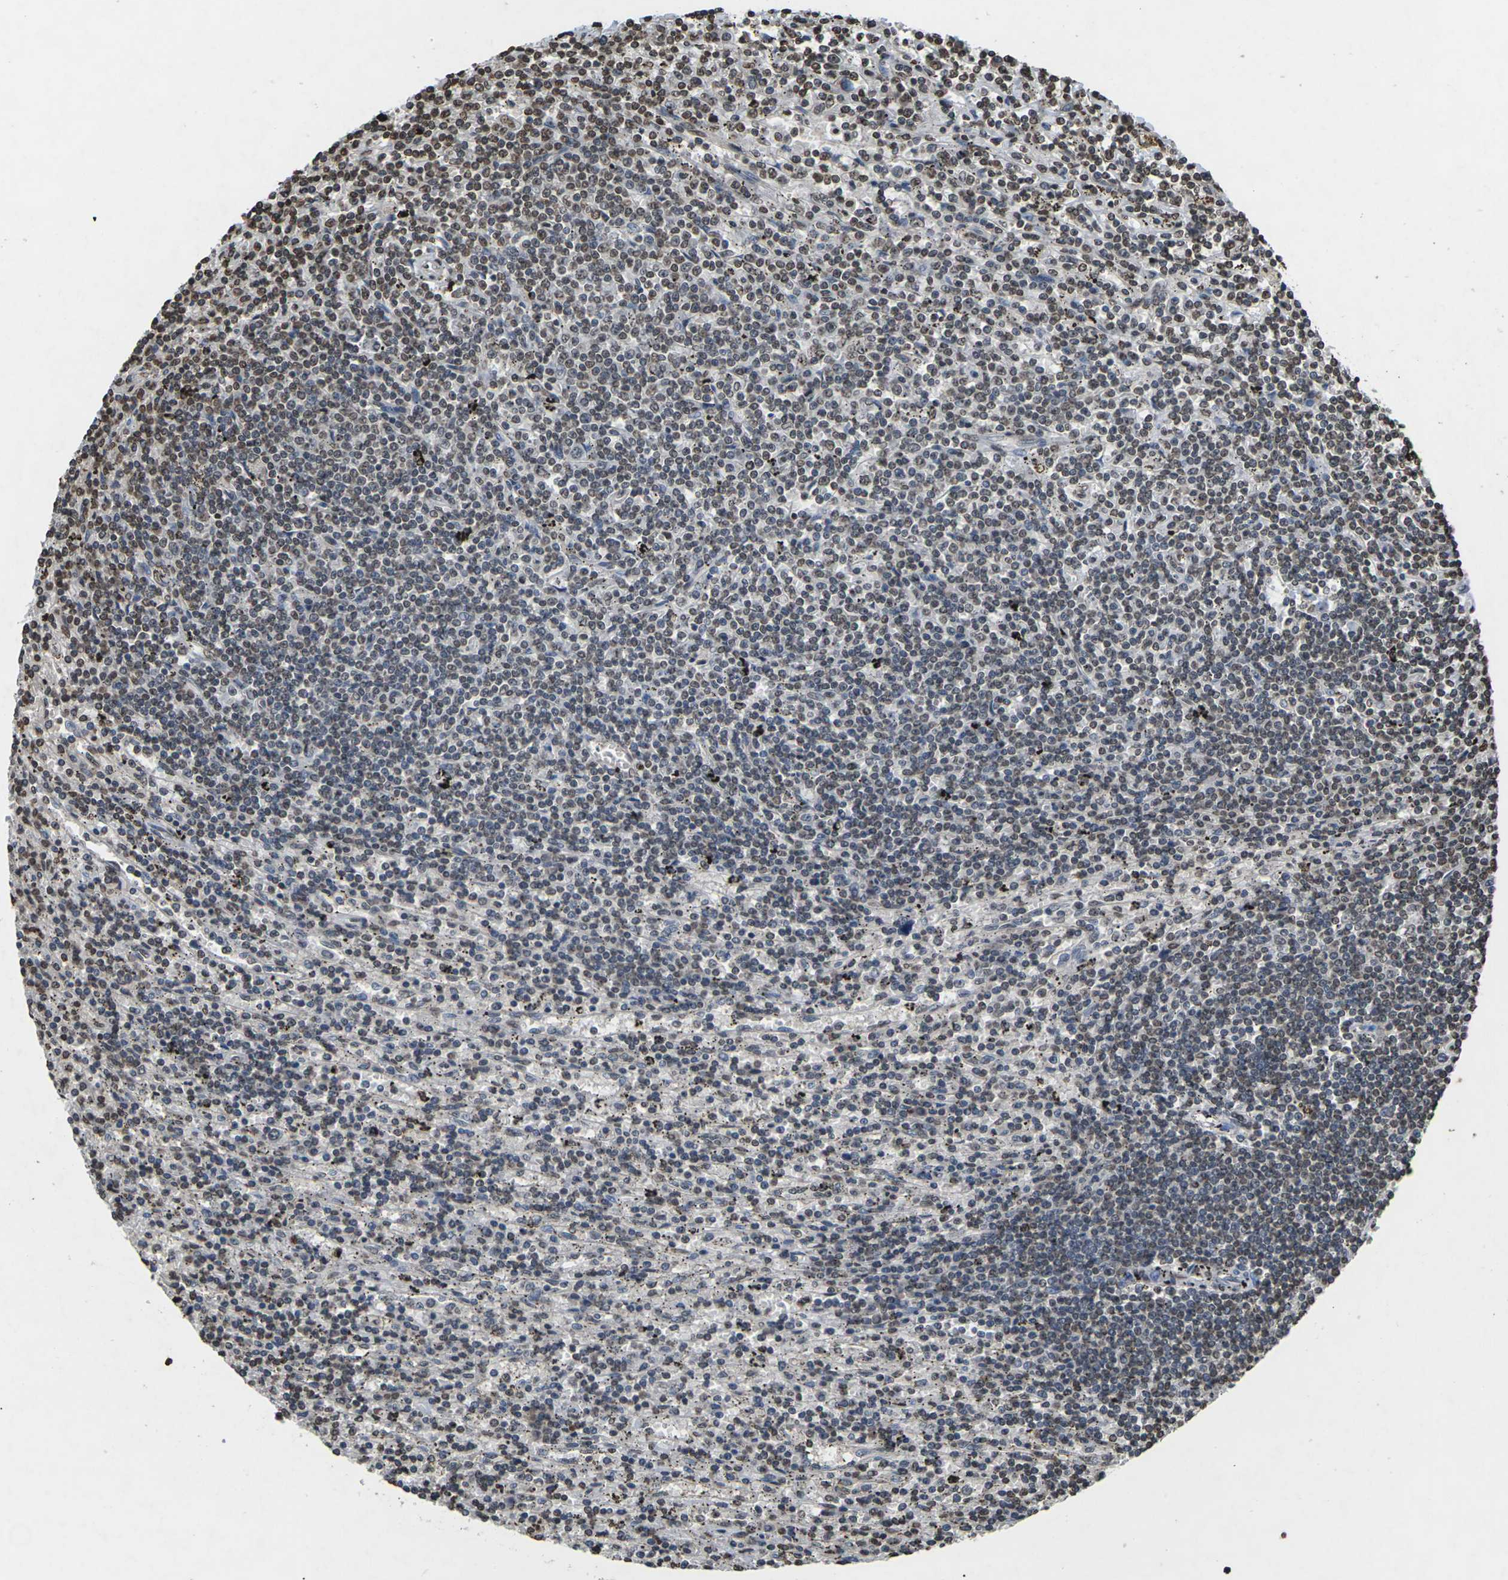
{"staining": {"intensity": "moderate", "quantity": "25%-75%", "location": "nuclear"}, "tissue": "lymphoma", "cell_type": "Tumor cells", "image_type": "cancer", "snomed": [{"axis": "morphology", "description": "Malignant lymphoma, non-Hodgkin's type, Low grade"}, {"axis": "topography", "description": "Spleen"}], "caption": "Lymphoma stained with IHC demonstrates moderate nuclear staining in approximately 25%-75% of tumor cells. (DAB IHC, brown staining for protein, blue staining for nuclei).", "gene": "EMSY", "patient": {"sex": "male", "age": 76}}